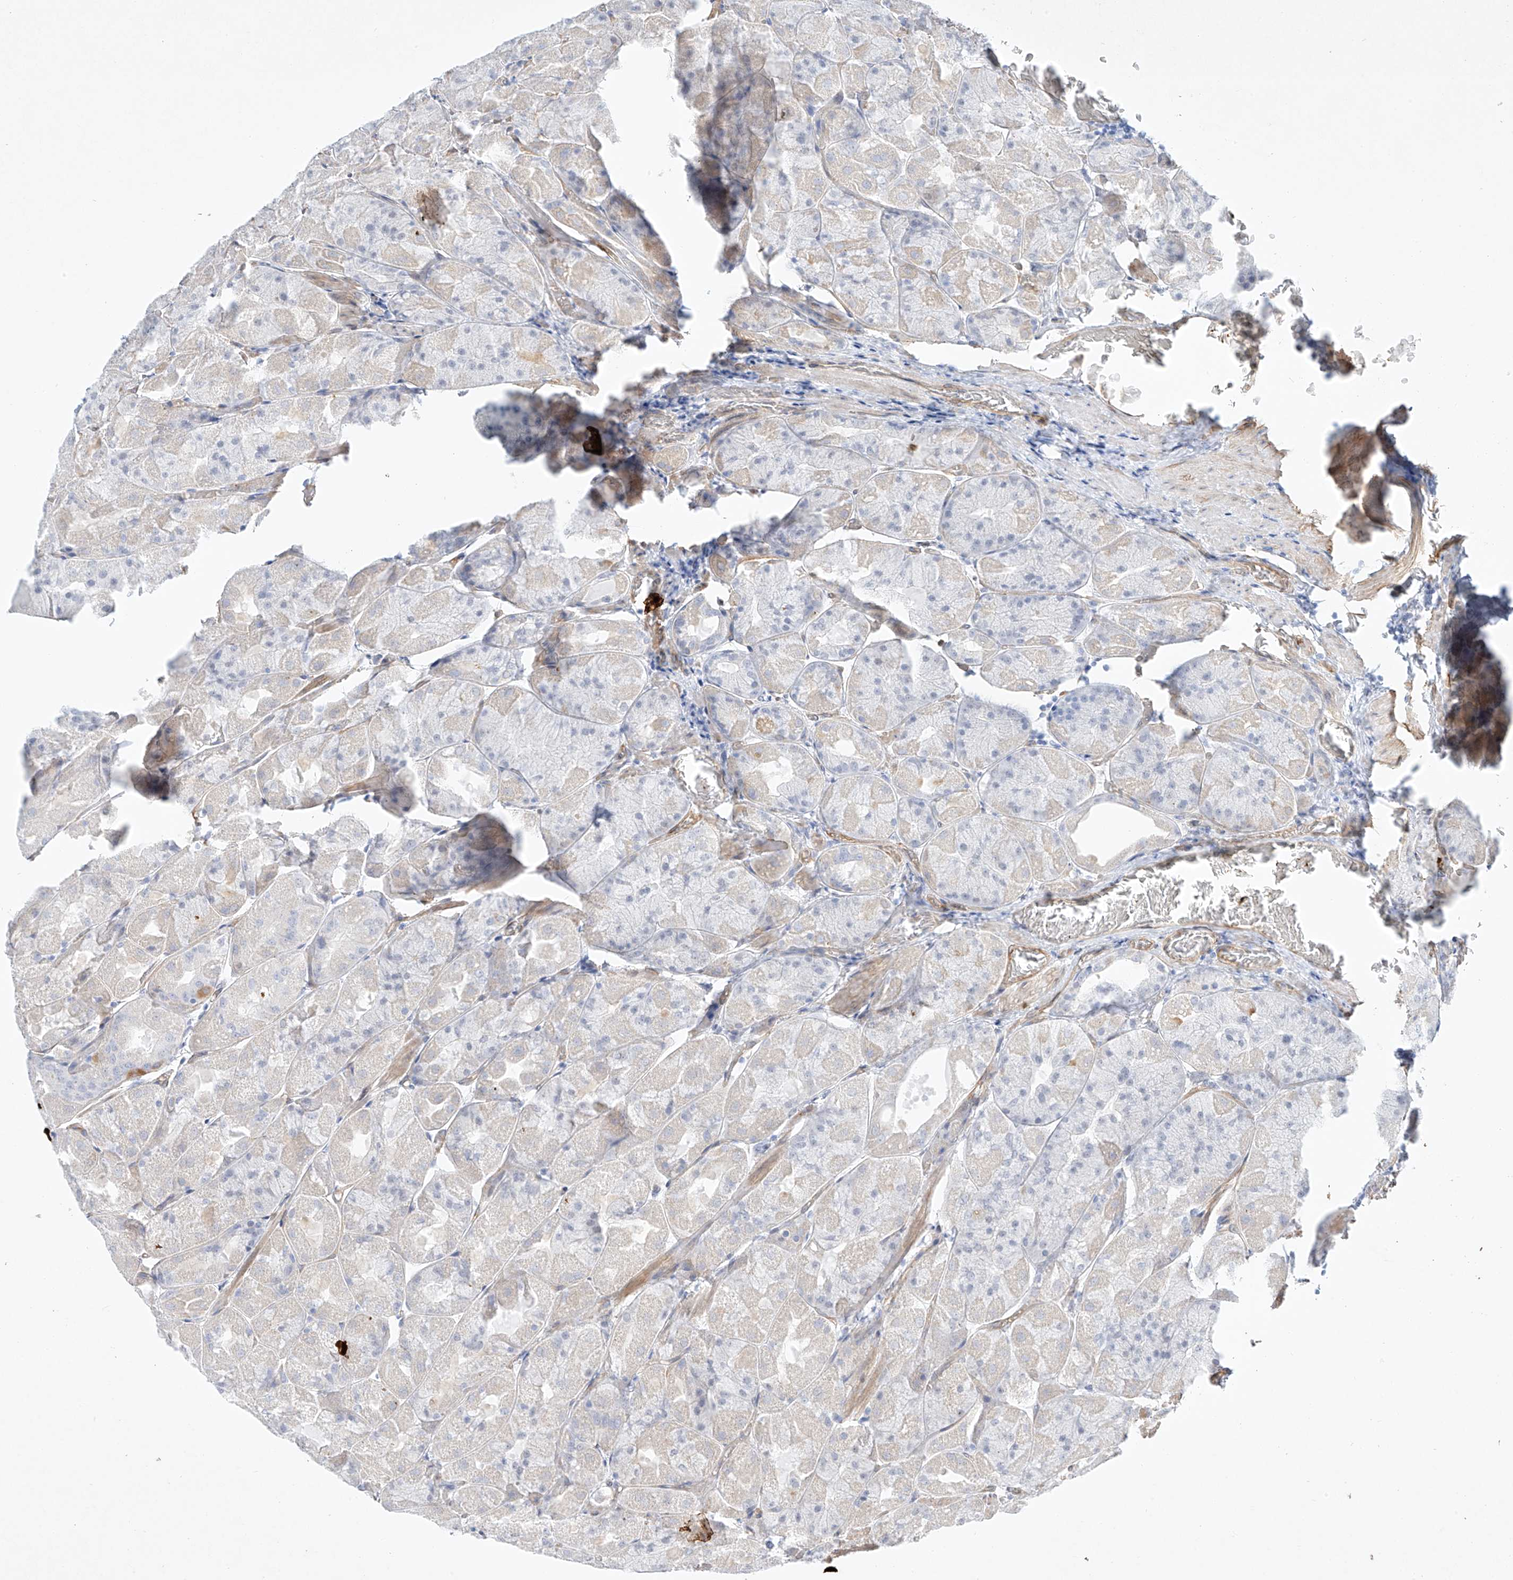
{"staining": {"intensity": "negative", "quantity": "none", "location": "none"}, "tissue": "stomach", "cell_type": "Glandular cells", "image_type": "normal", "snomed": [{"axis": "morphology", "description": "Normal tissue, NOS"}, {"axis": "topography", "description": "Stomach"}], "caption": "IHC photomicrograph of benign human stomach stained for a protein (brown), which demonstrates no staining in glandular cells. (Brightfield microscopy of DAB IHC at high magnification).", "gene": "REEP2", "patient": {"sex": "female", "age": 61}}